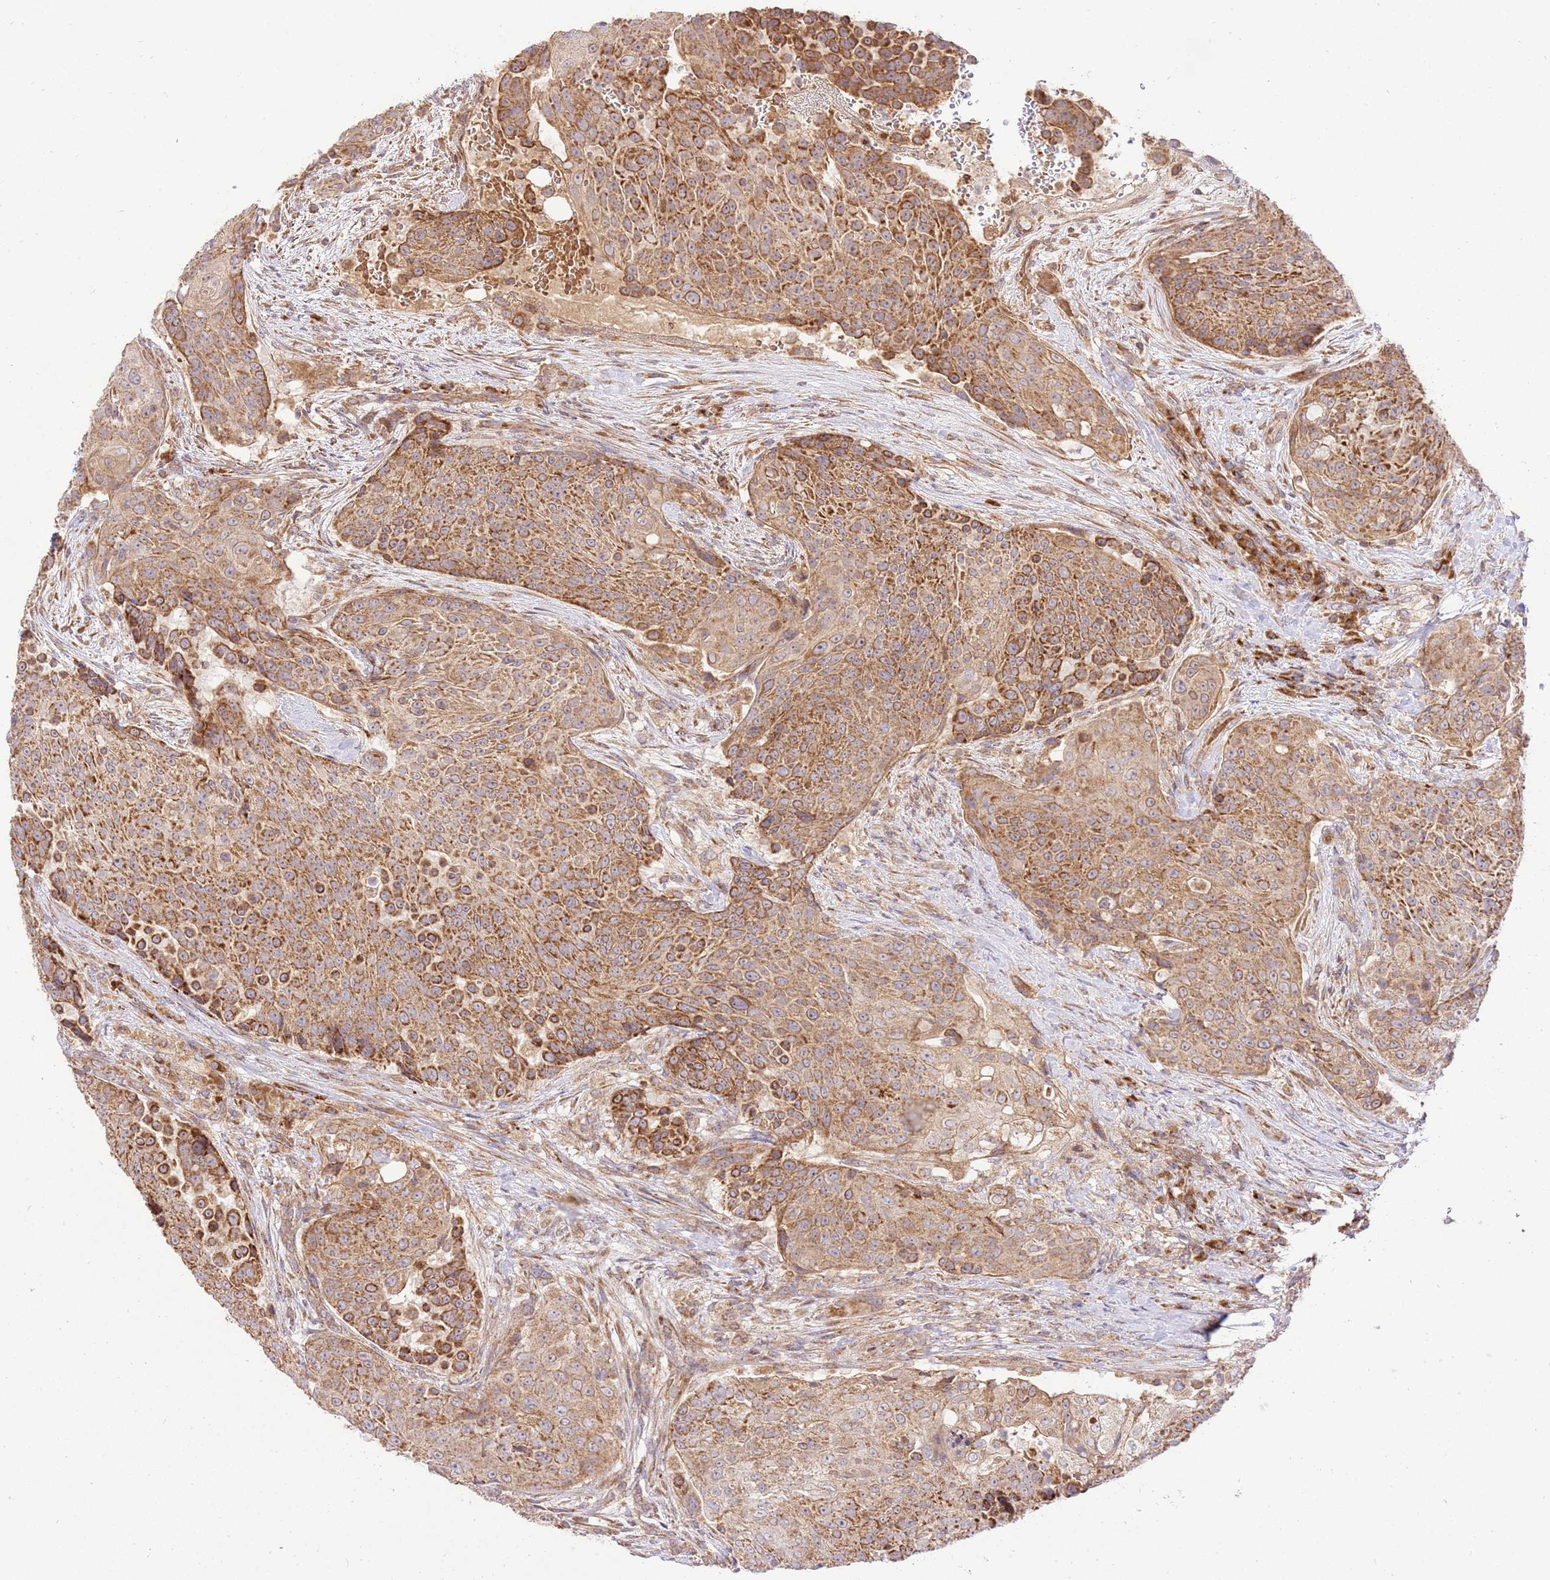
{"staining": {"intensity": "moderate", "quantity": ">75%", "location": "cytoplasmic/membranous"}, "tissue": "urothelial cancer", "cell_type": "Tumor cells", "image_type": "cancer", "snomed": [{"axis": "morphology", "description": "Urothelial carcinoma, High grade"}, {"axis": "topography", "description": "Urinary bladder"}], "caption": "The histopathology image exhibits a brown stain indicating the presence of a protein in the cytoplasmic/membranous of tumor cells in urothelial cancer. The staining was performed using DAB (3,3'-diaminobenzidine), with brown indicating positive protein expression. Nuclei are stained blue with hematoxylin.", "gene": "SPATA2L", "patient": {"sex": "female", "age": 63}}